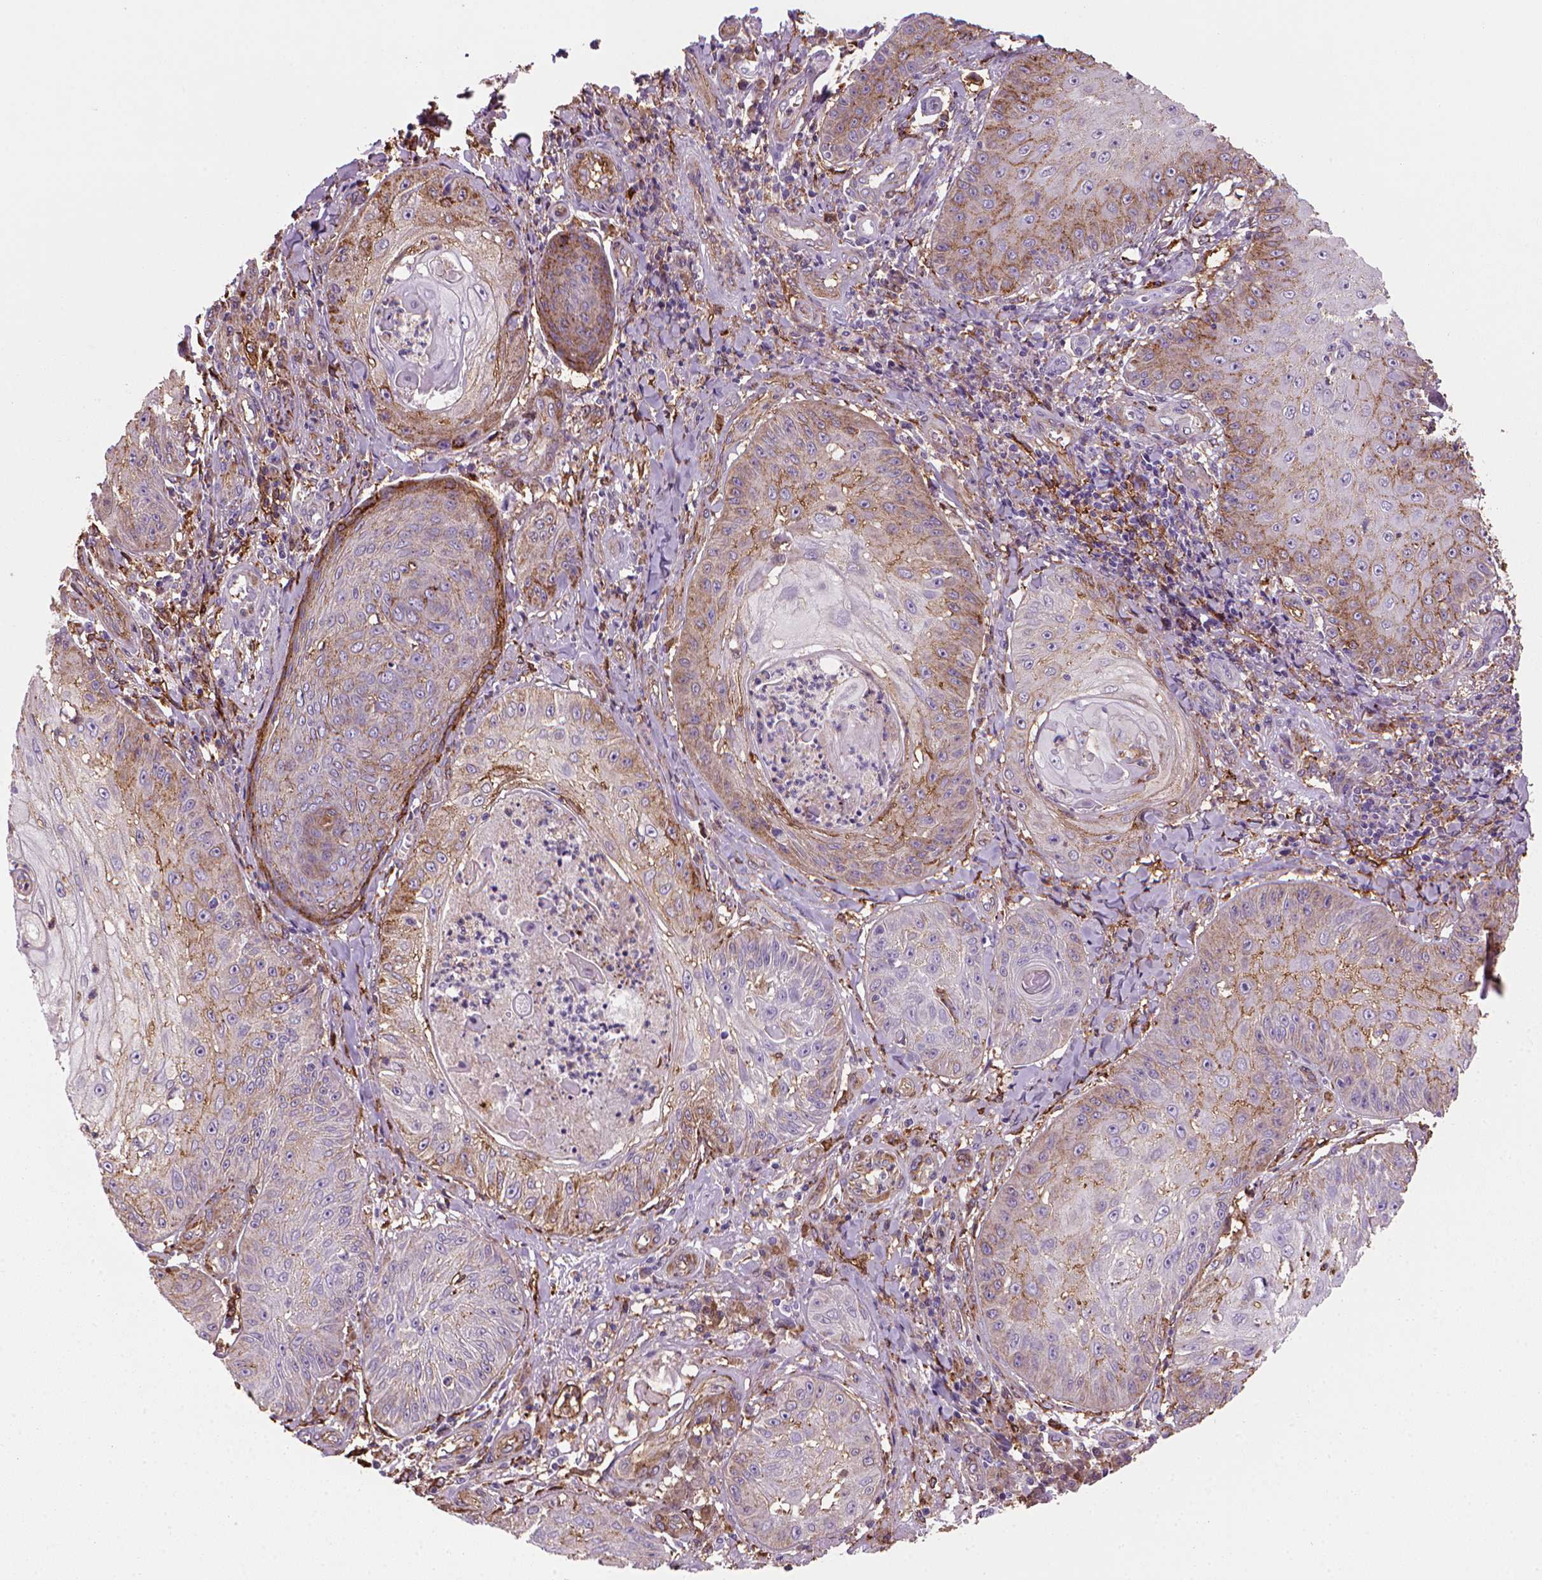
{"staining": {"intensity": "moderate", "quantity": "25%-75%", "location": "cytoplasmic/membranous"}, "tissue": "skin cancer", "cell_type": "Tumor cells", "image_type": "cancer", "snomed": [{"axis": "morphology", "description": "Squamous cell carcinoma, NOS"}, {"axis": "topography", "description": "Skin"}], "caption": "Immunohistochemical staining of skin cancer (squamous cell carcinoma) shows moderate cytoplasmic/membranous protein positivity in about 25%-75% of tumor cells.", "gene": "MARCKS", "patient": {"sex": "male", "age": 70}}